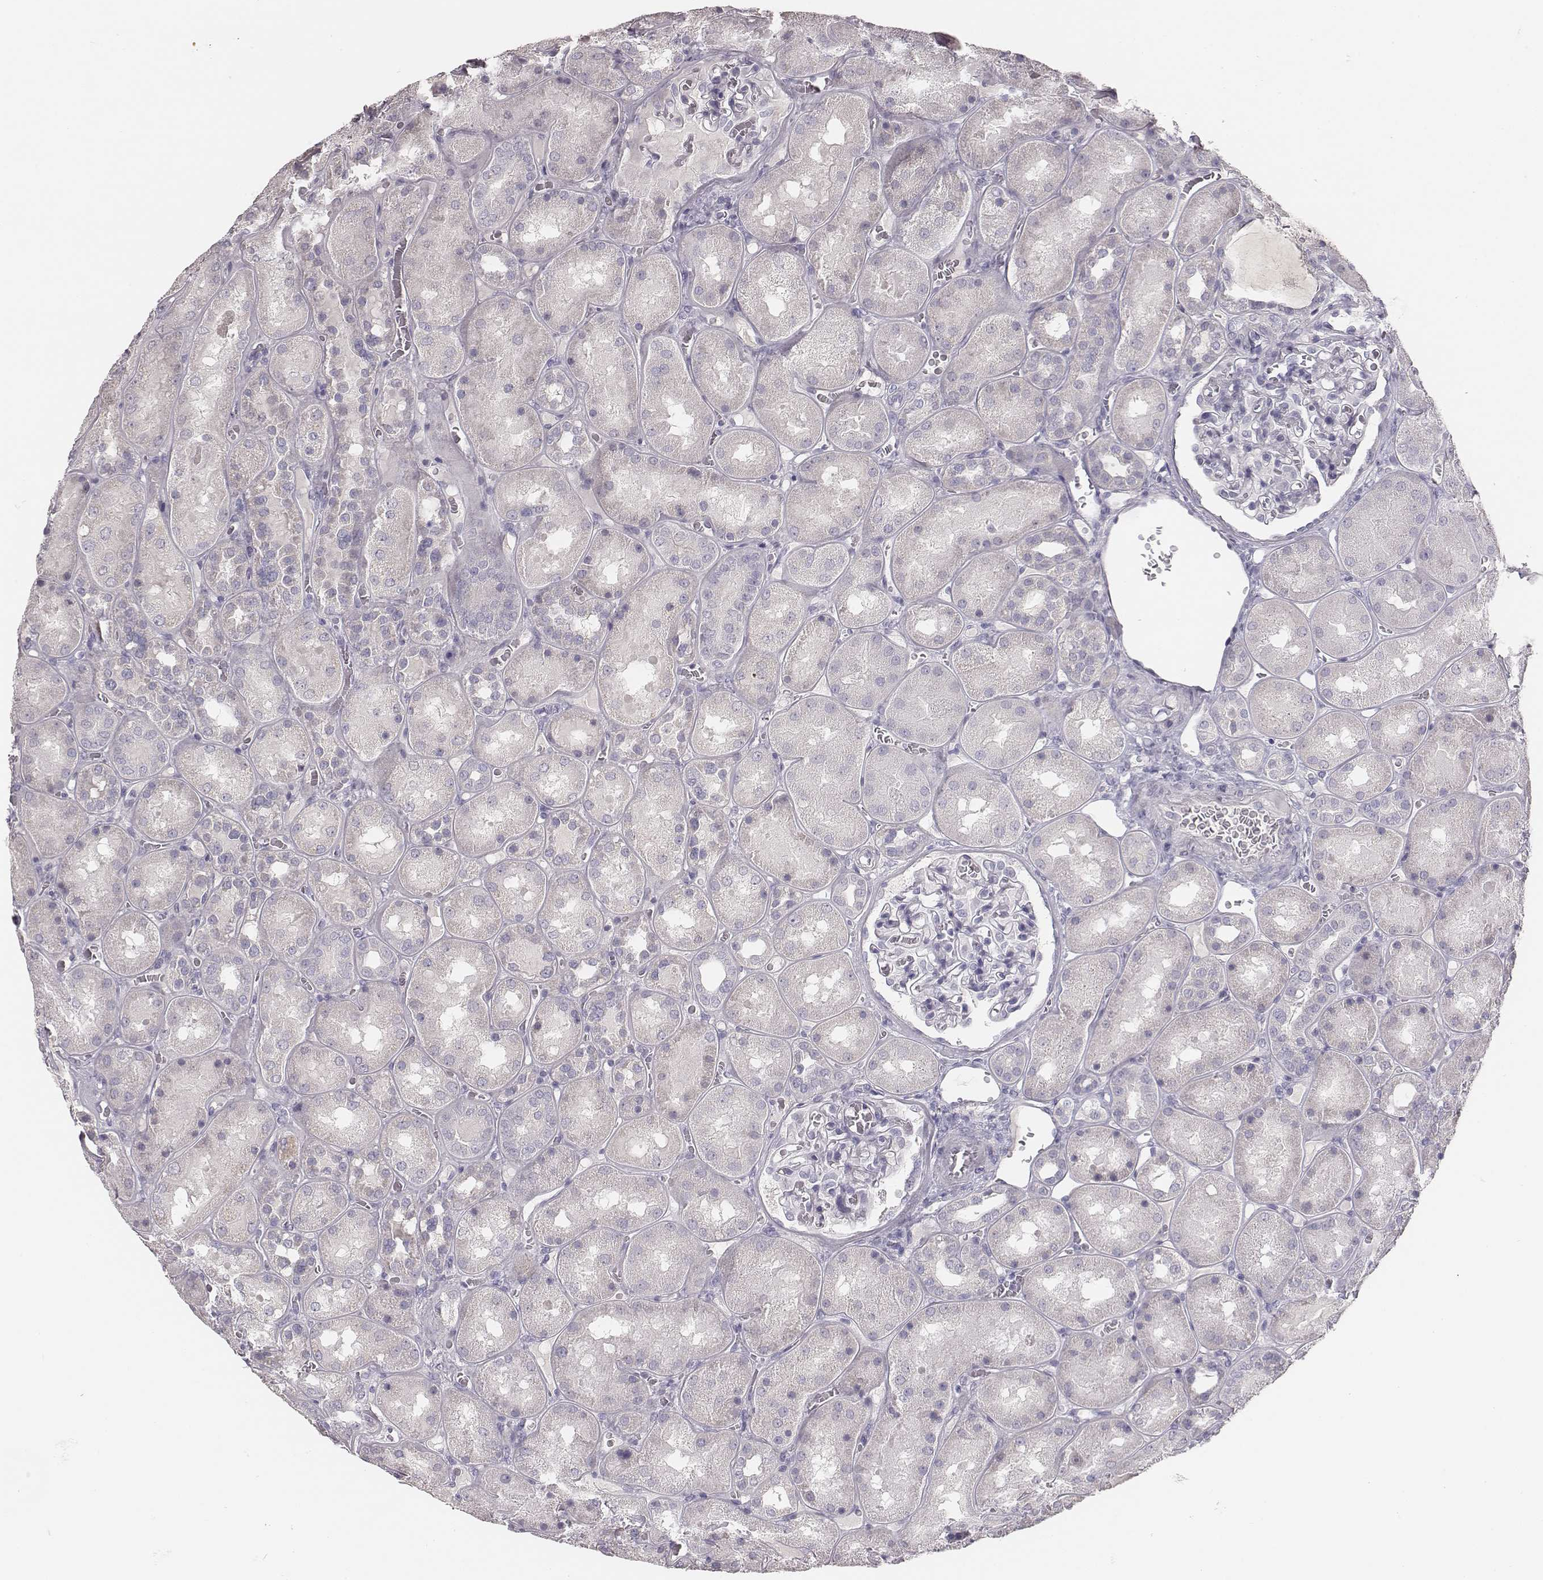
{"staining": {"intensity": "negative", "quantity": "none", "location": "none"}, "tissue": "kidney", "cell_type": "Cells in glomeruli", "image_type": "normal", "snomed": [{"axis": "morphology", "description": "Normal tissue, NOS"}, {"axis": "topography", "description": "Kidney"}], "caption": "Immunohistochemistry (IHC) of normal human kidney exhibits no expression in cells in glomeruli. (Immunohistochemistry, brightfield microscopy, high magnification).", "gene": "MYH6", "patient": {"sex": "male", "age": 73}}